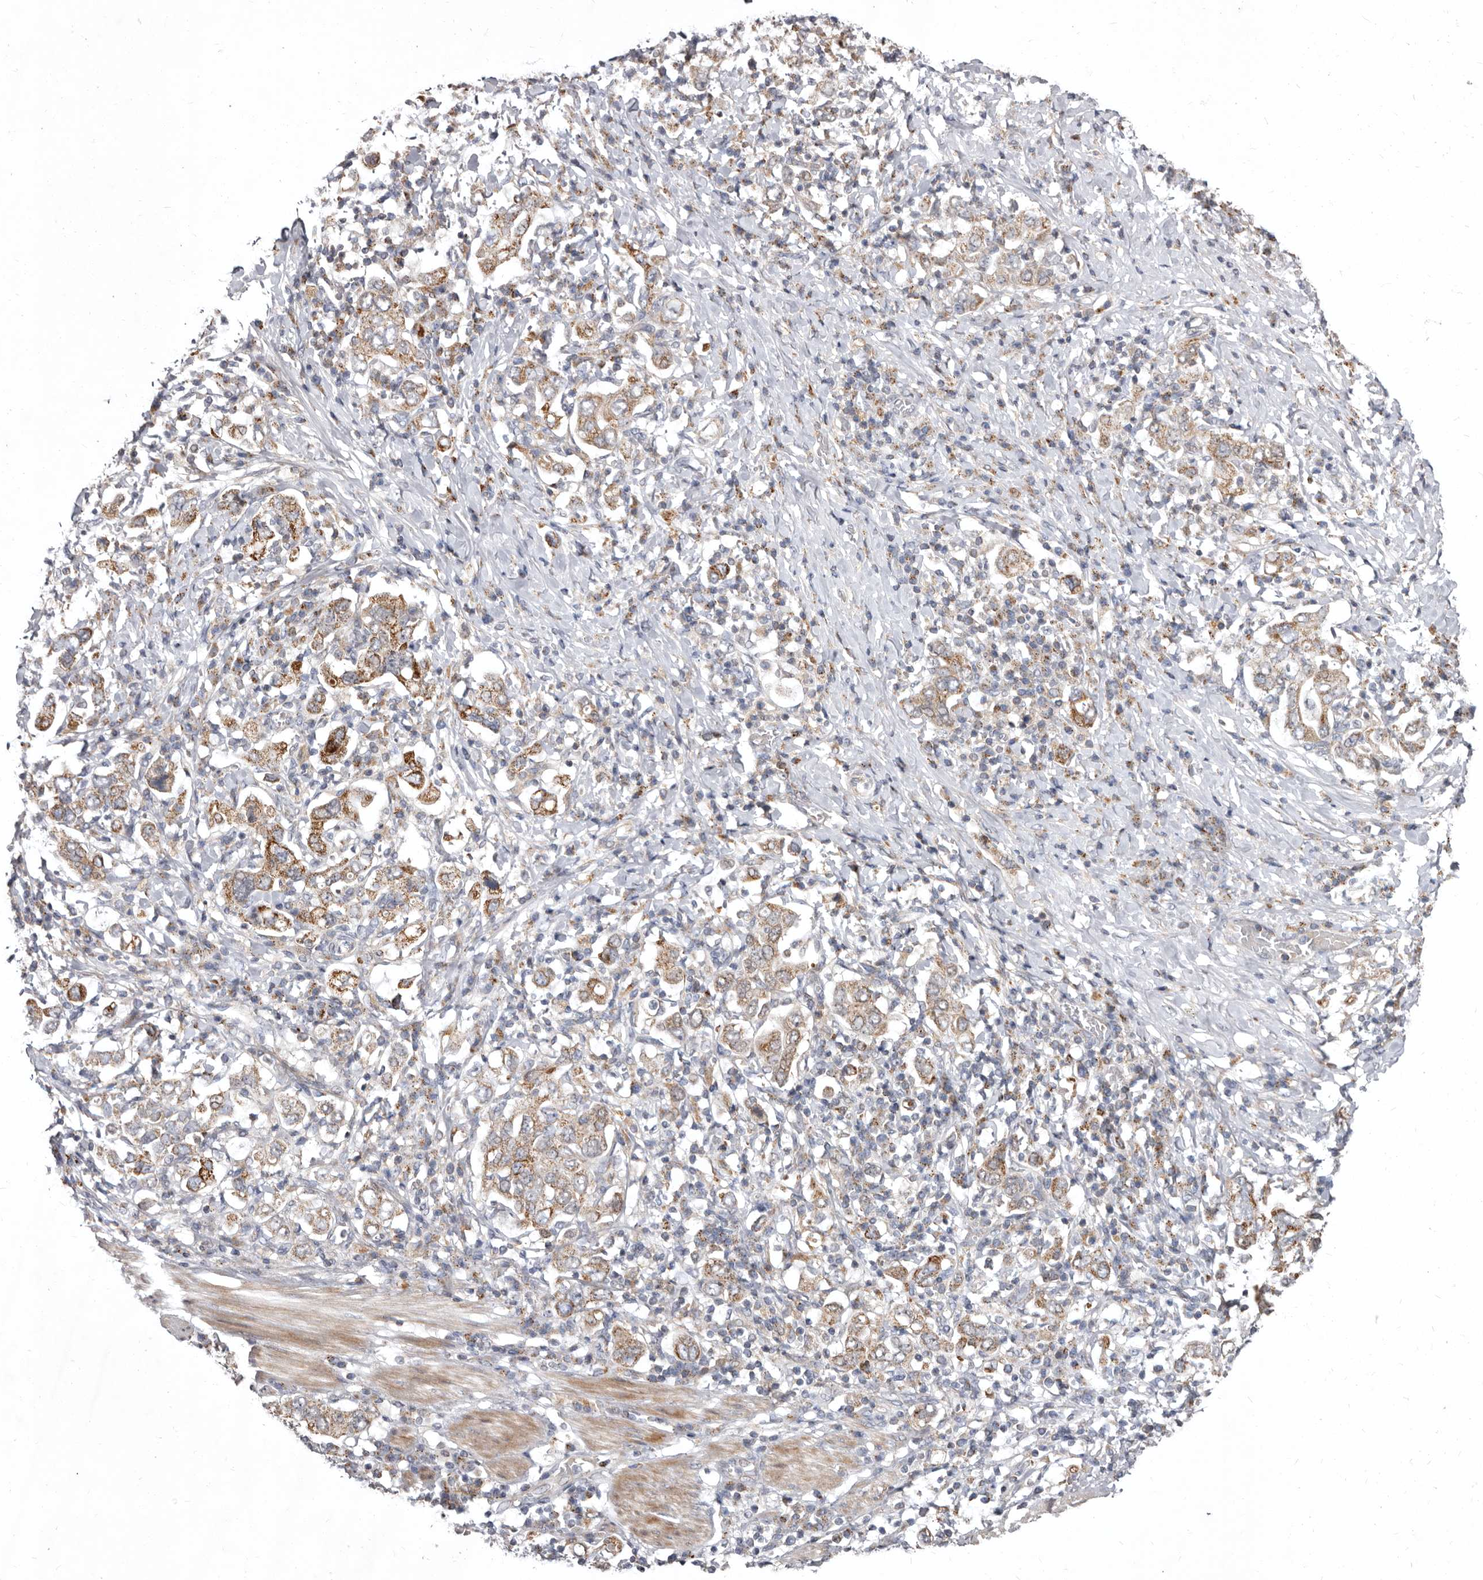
{"staining": {"intensity": "moderate", "quantity": ">75%", "location": "cytoplasmic/membranous"}, "tissue": "stomach cancer", "cell_type": "Tumor cells", "image_type": "cancer", "snomed": [{"axis": "morphology", "description": "Adenocarcinoma, NOS"}, {"axis": "topography", "description": "Stomach, upper"}], "caption": "Stomach adenocarcinoma stained for a protein exhibits moderate cytoplasmic/membranous positivity in tumor cells.", "gene": "SMC4", "patient": {"sex": "male", "age": 62}}